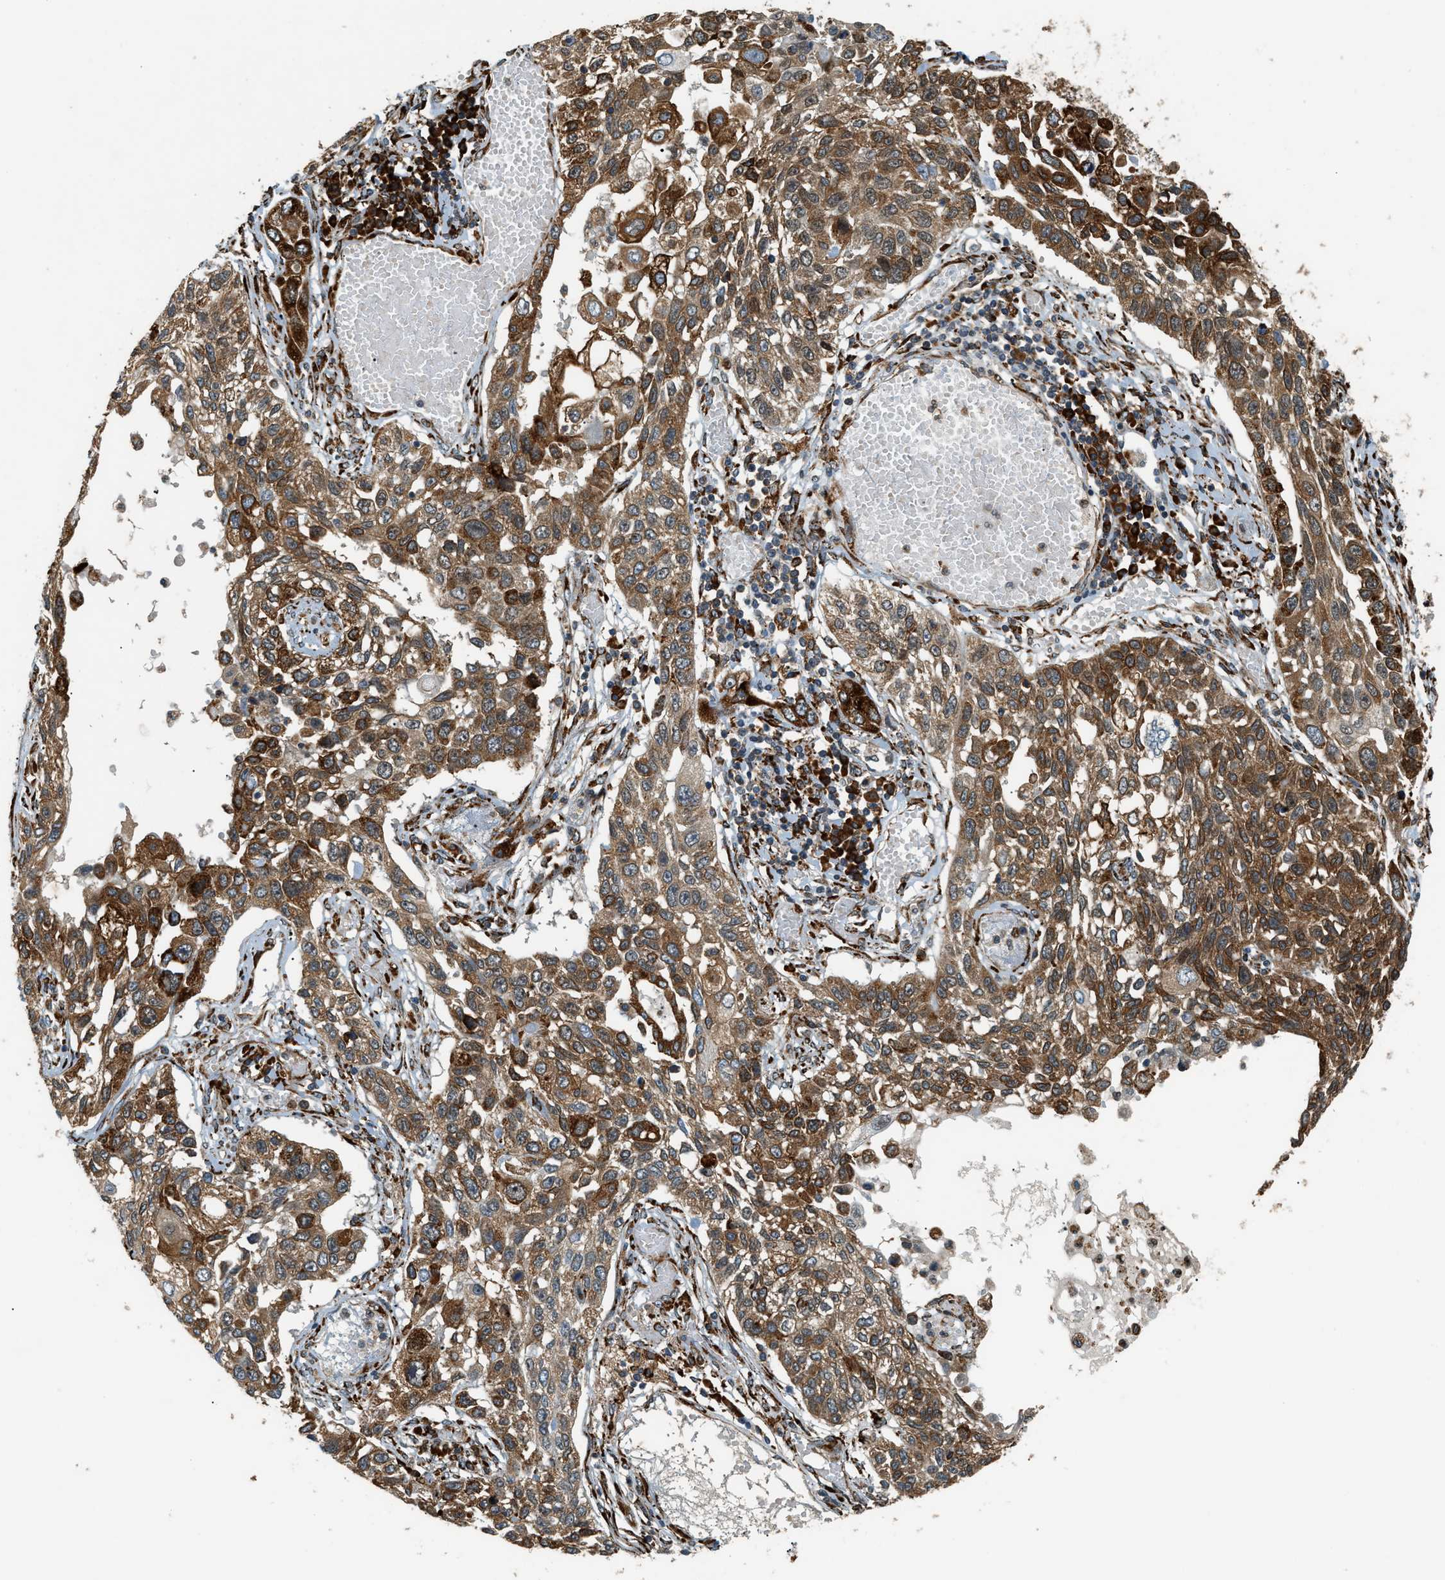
{"staining": {"intensity": "moderate", "quantity": ">75%", "location": "cytoplasmic/membranous"}, "tissue": "lung cancer", "cell_type": "Tumor cells", "image_type": "cancer", "snomed": [{"axis": "morphology", "description": "Squamous cell carcinoma, NOS"}, {"axis": "topography", "description": "Lung"}], "caption": "Protein expression analysis of squamous cell carcinoma (lung) exhibits moderate cytoplasmic/membranous expression in approximately >75% of tumor cells. The protein is shown in brown color, while the nuclei are stained blue.", "gene": "SEMA4D", "patient": {"sex": "male", "age": 71}}